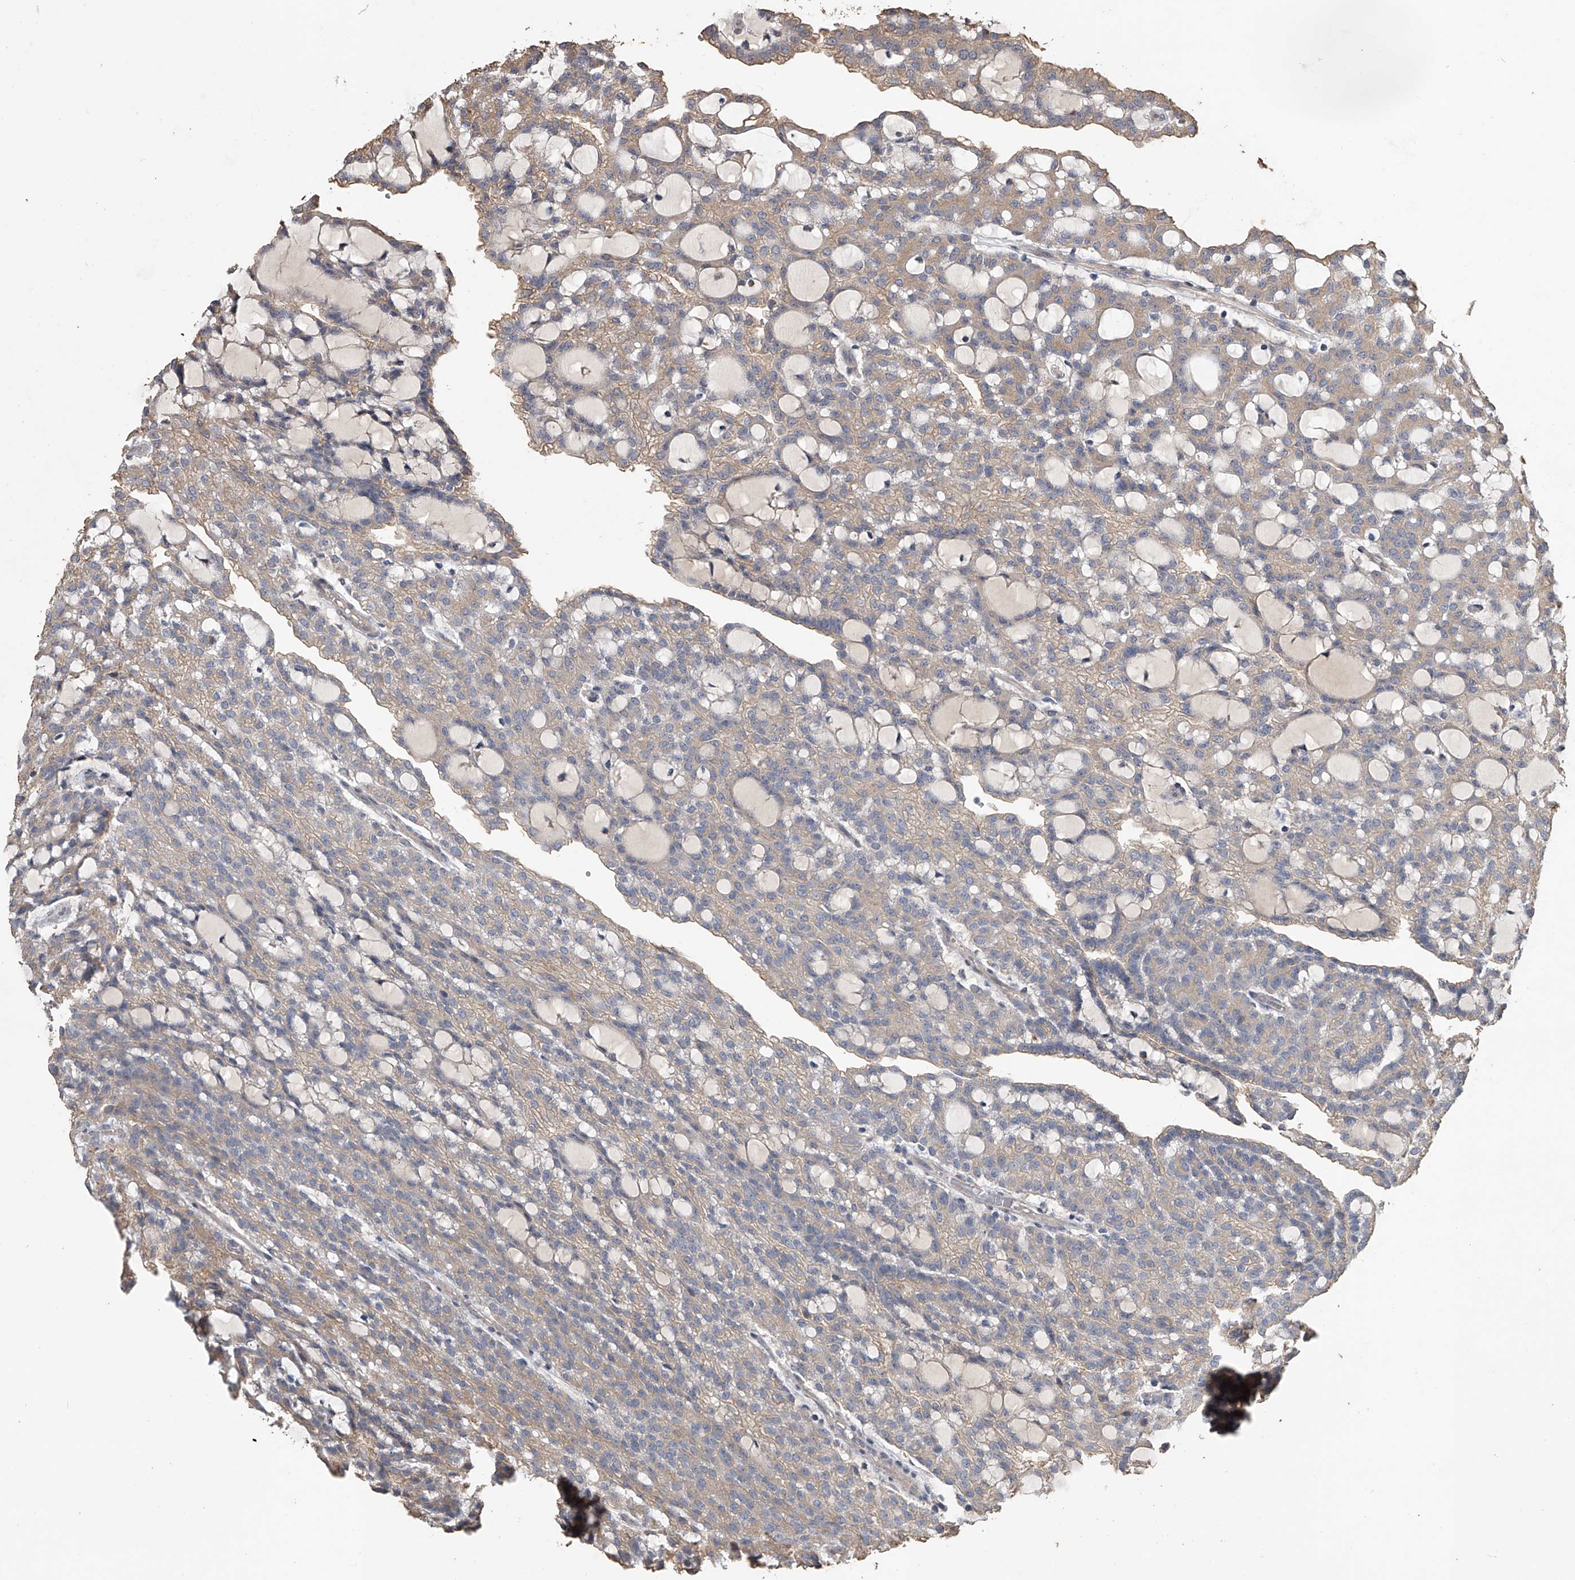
{"staining": {"intensity": "negative", "quantity": "none", "location": "none"}, "tissue": "renal cancer", "cell_type": "Tumor cells", "image_type": "cancer", "snomed": [{"axis": "morphology", "description": "Adenocarcinoma, NOS"}, {"axis": "topography", "description": "Kidney"}], "caption": "This image is of renal cancer stained with immunohistochemistry (IHC) to label a protein in brown with the nuclei are counter-stained blue. There is no staining in tumor cells.", "gene": "ZNF343", "patient": {"sex": "male", "age": 63}}